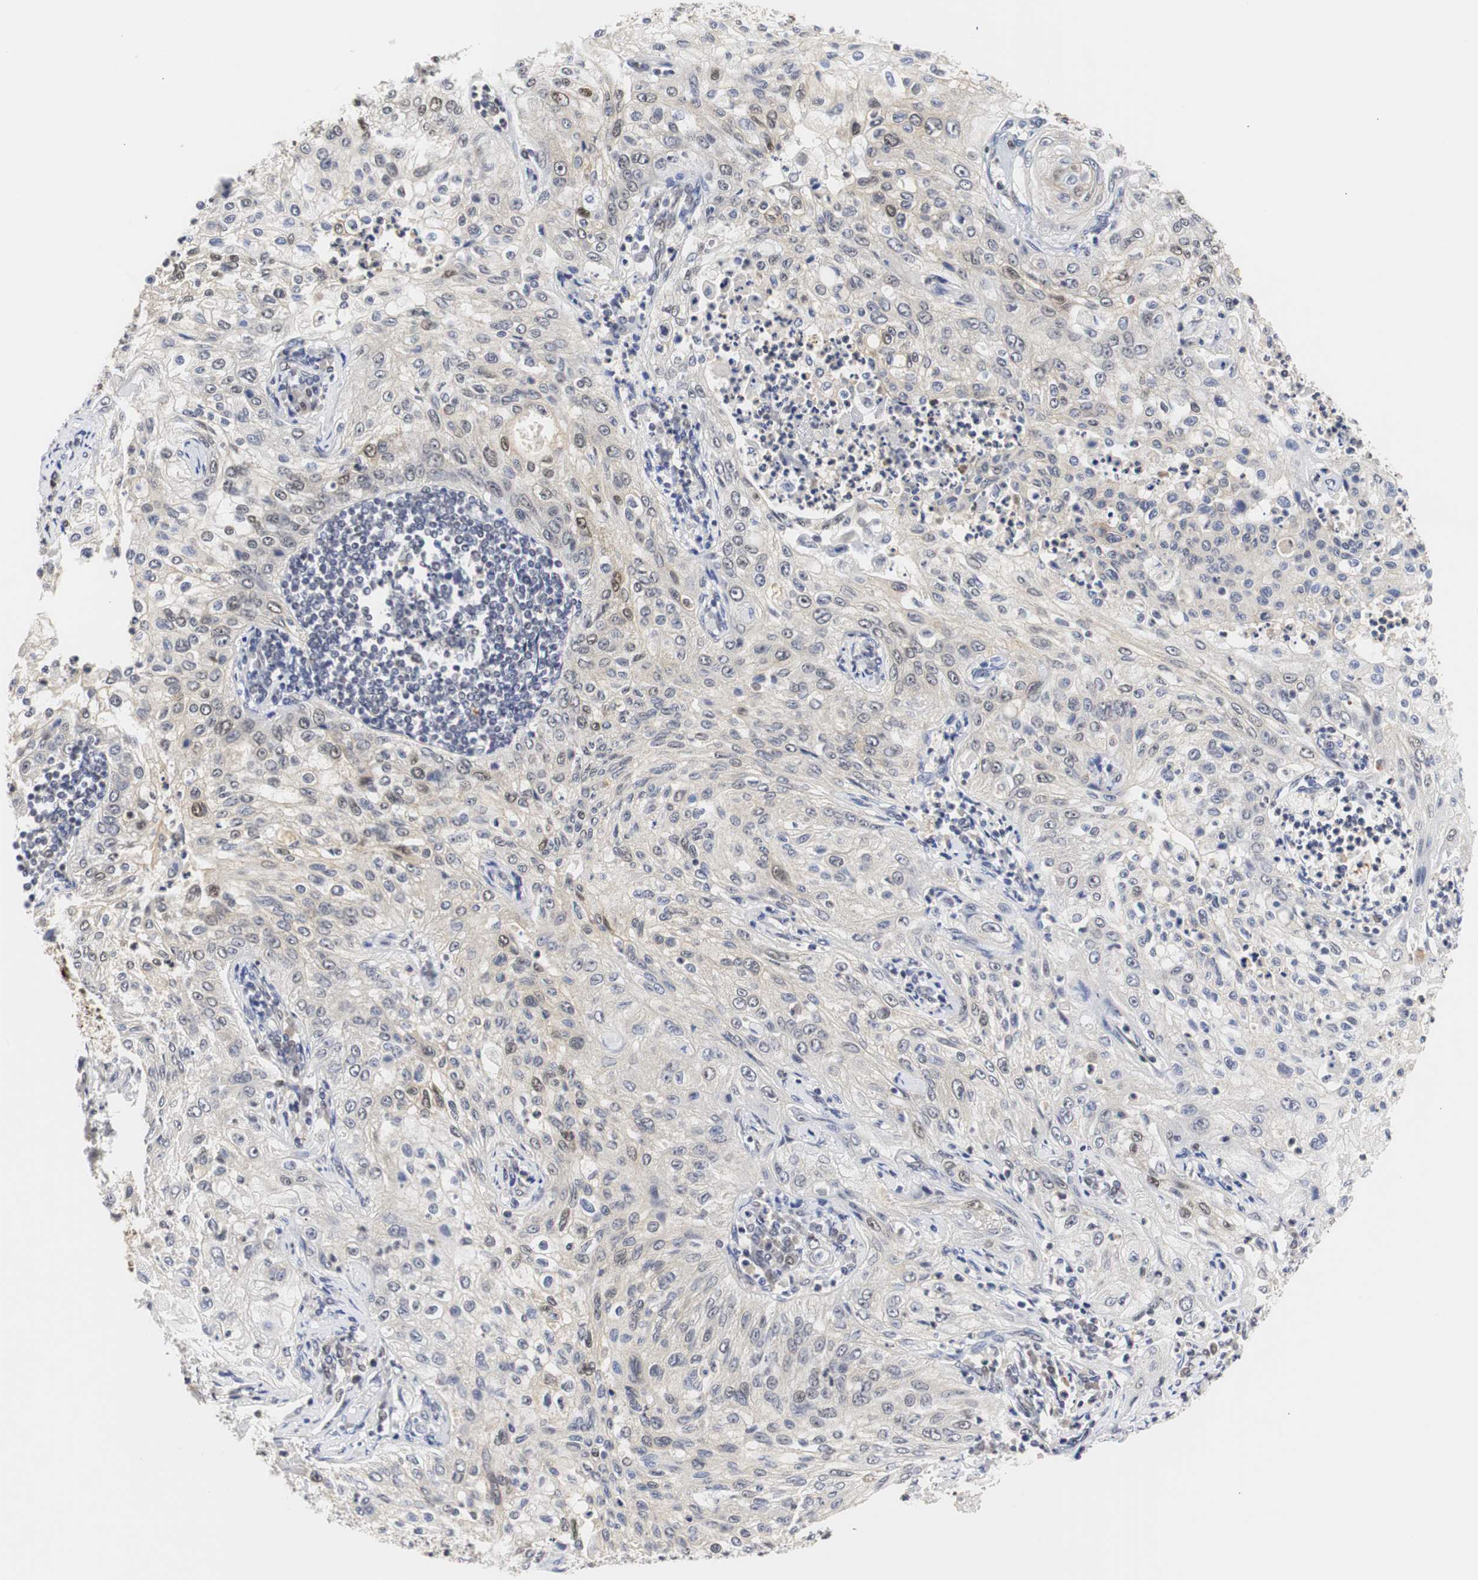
{"staining": {"intensity": "weak", "quantity": "<25%", "location": "nuclear"}, "tissue": "lung cancer", "cell_type": "Tumor cells", "image_type": "cancer", "snomed": [{"axis": "morphology", "description": "Inflammation, NOS"}, {"axis": "morphology", "description": "Squamous cell carcinoma, NOS"}, {"axis": "topography", "description": "Lymph node"}, {"axis": "topography", "description": "Soft tissue"}, {"axis": "topography", "description": "Lung"}], "caption": "High power microscopy image of an immunohistochemistry (IHC) image of lung cancer, revealing no significant staining in tumor cells.", "gene": "ZFC3H1", "patient": {"sex": "male", "age": 66}}